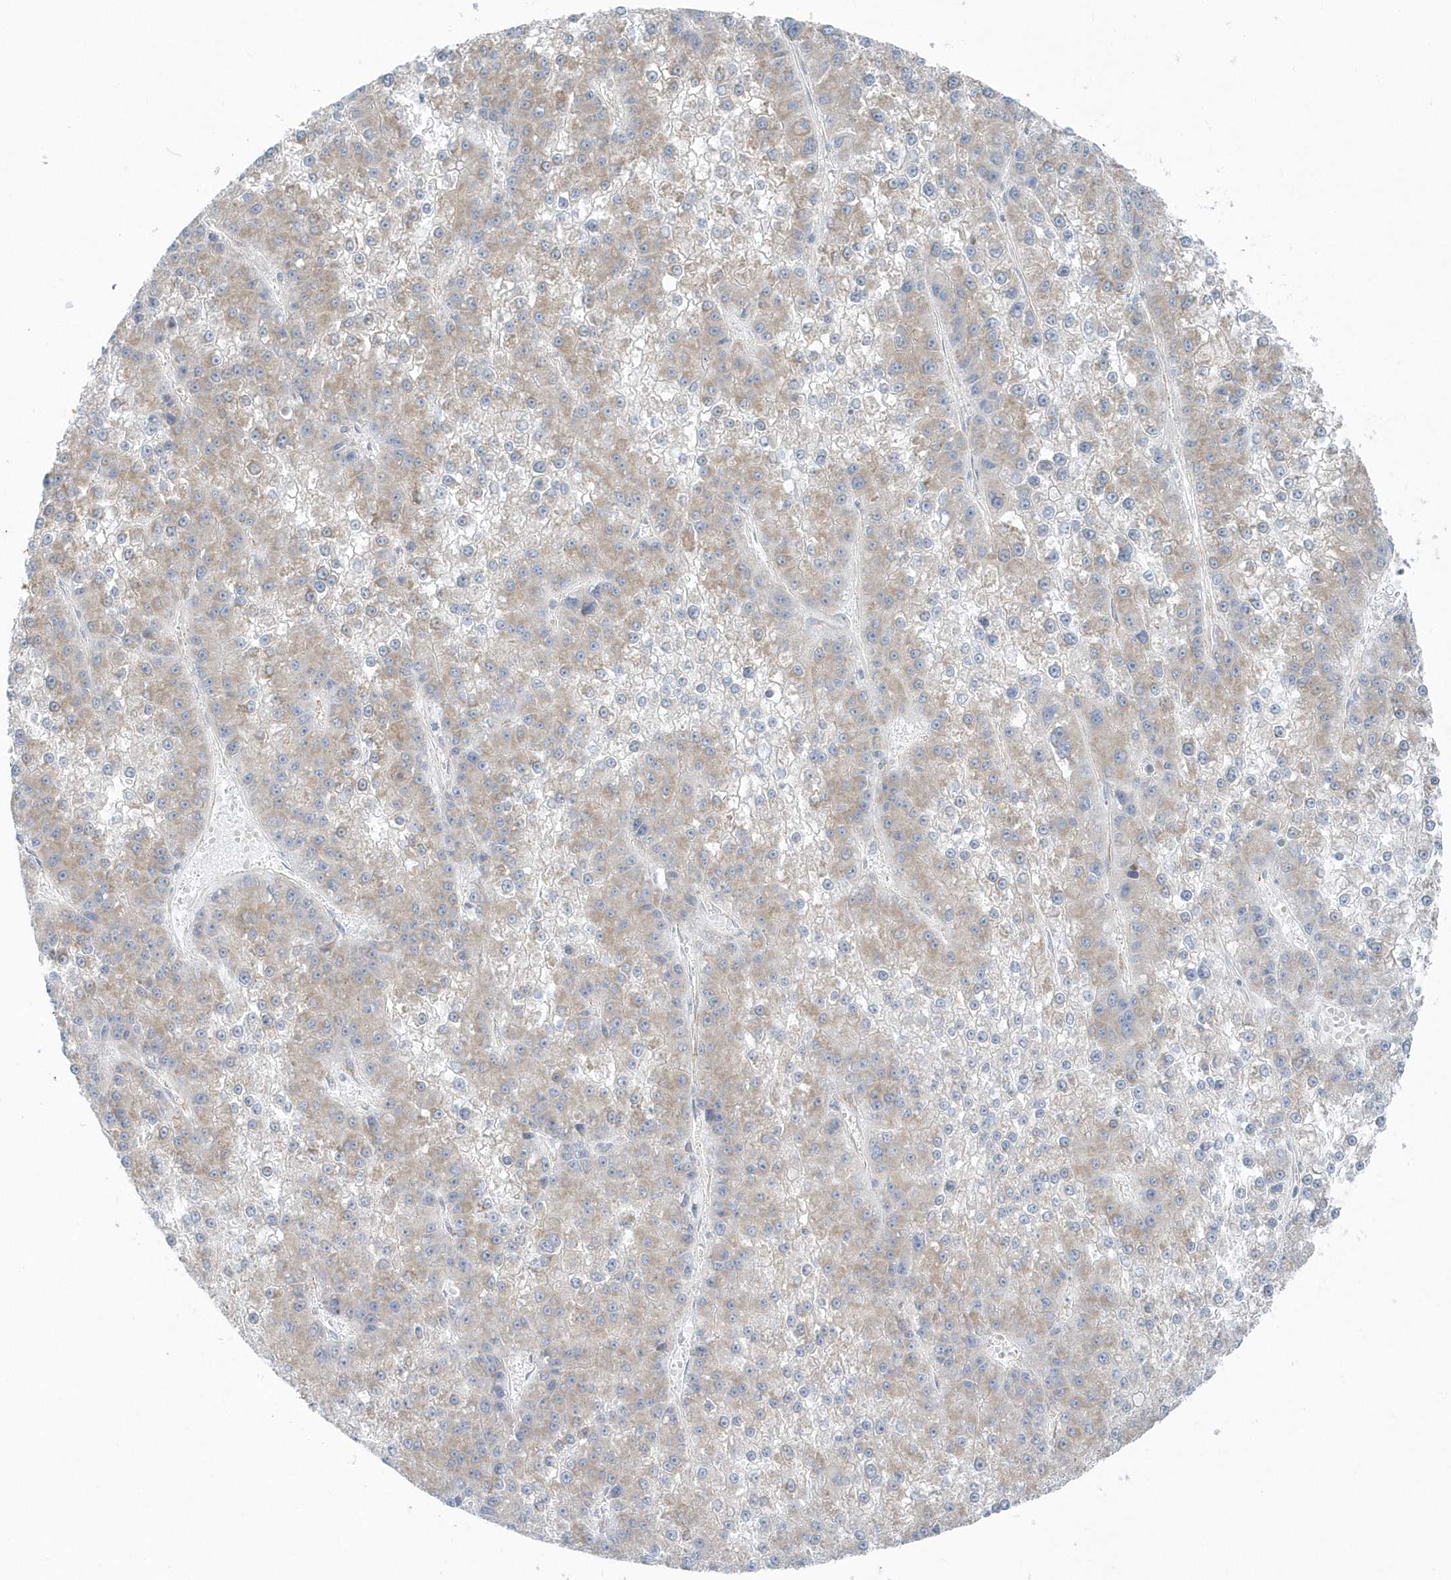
{"staining": {"intensity": "weak", "quantity": "25%-75%", "location": "cytoplasmic/membranous"}, "tissue": "liver cancer", "cell_type": "Tumor cells", "image_type": "cancer", "snomed": [{"axis": "morphology", "description": "Carcinoma, Hepatocellular, NOS"}, {"axis": "topography", "description": "Liver"}], "caption": "Protein analysis of hepatocellular carcinoma (liver) tissue exhibits weak cytoplasmic/membranous expression in about 25%-75% of tumor cells. Nuclei are stained in blue.", "gene": "GPR152", "patient": {"sex": "female", "age": 73}}